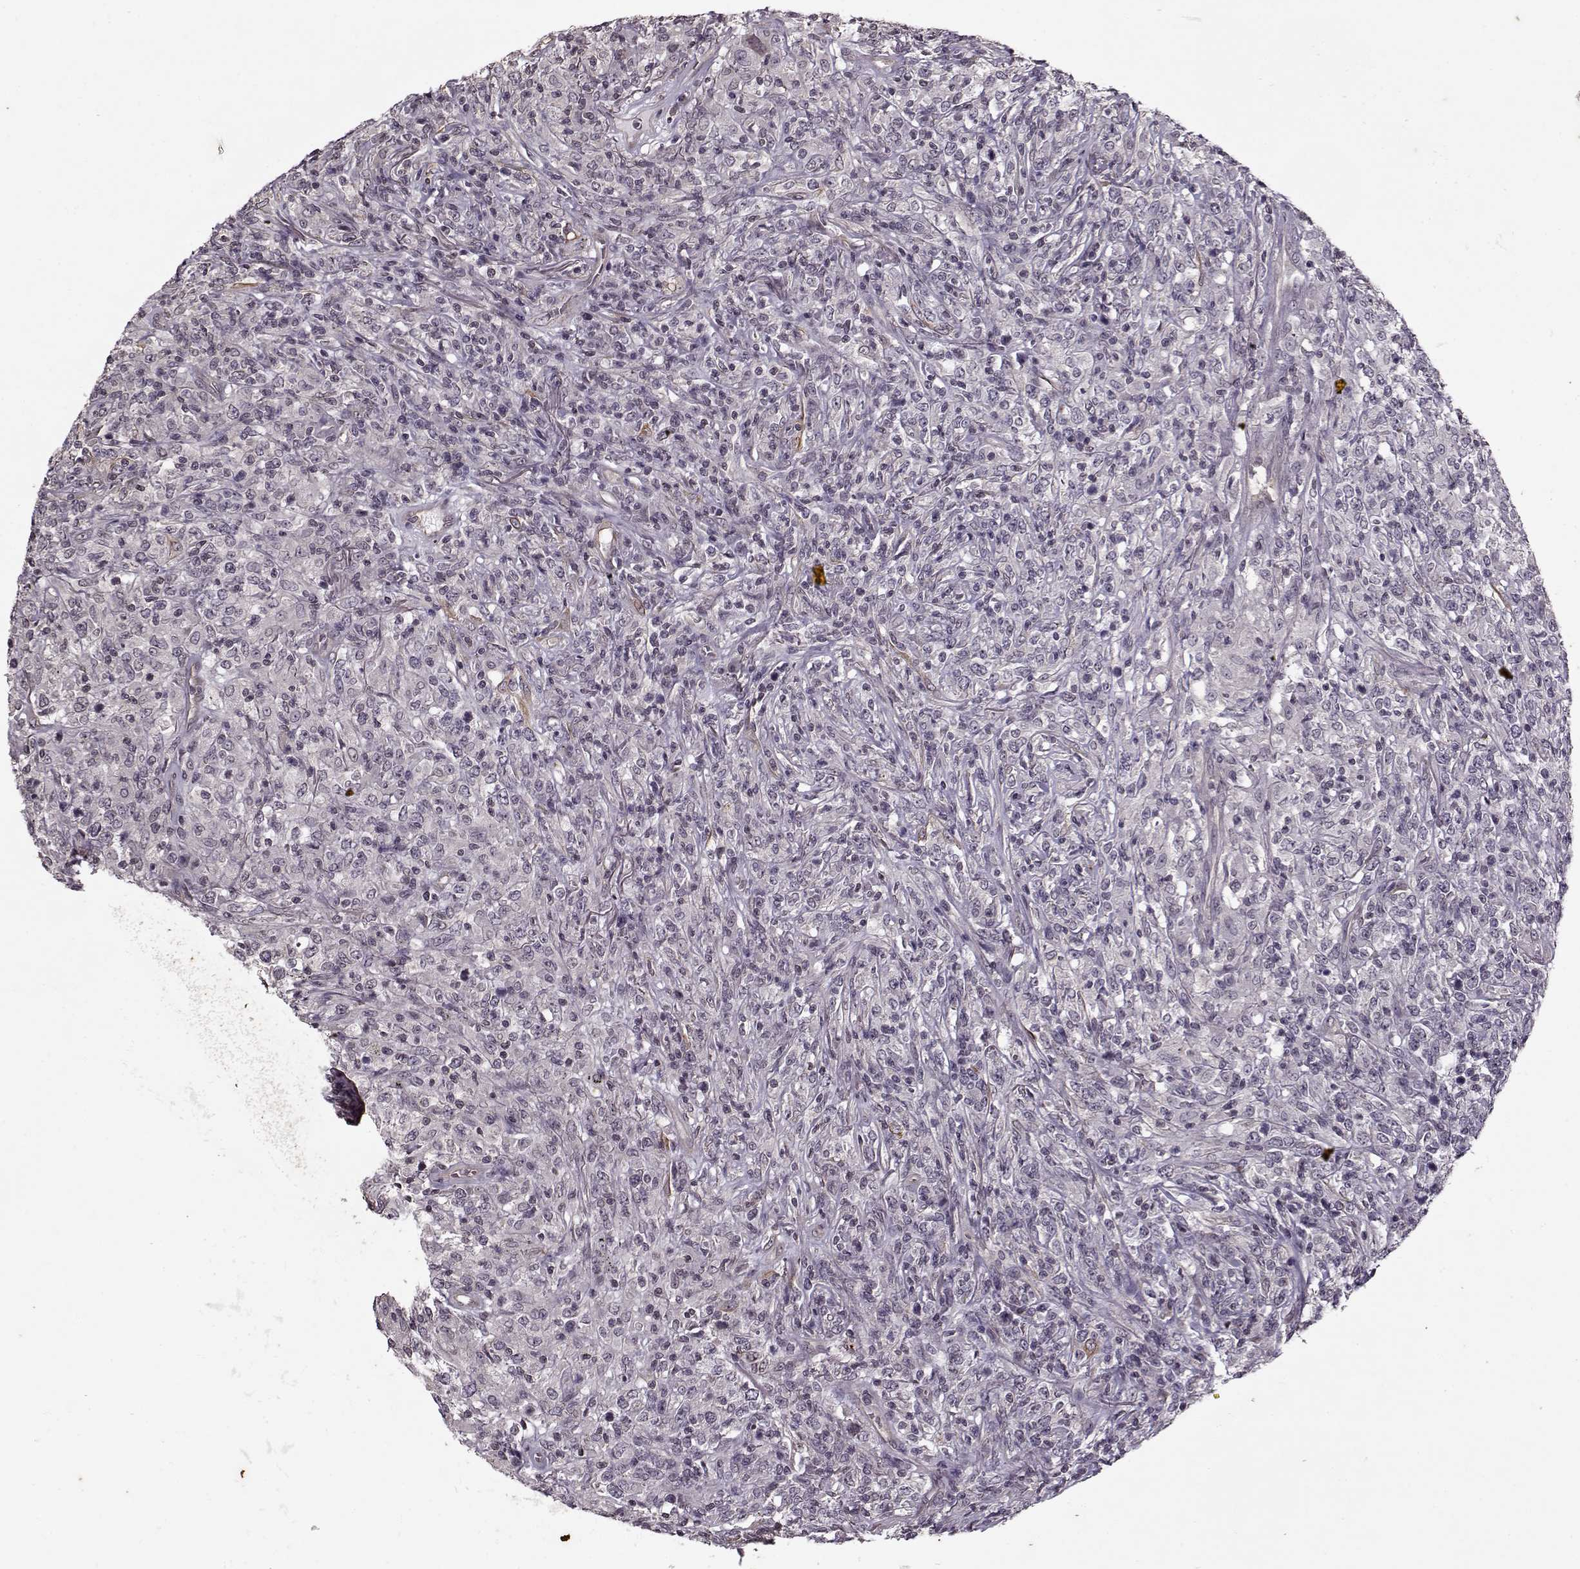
{"staining": {"intensity": "negative", "quantity": "none", "location": "none"}, "tissue": "lymphoma", "cell_type": "Tumor cells", "image_type": "cancer", "snomed": [{"axis": "morphology", "description": "Malignant lymphoma, non-Hodgkin's type, High grade"}, {"axis": "topography", "description": "Lung"}], "caption": "Histopathology image shows no significant protein staining in tumor cells of lymphoma. The staining was performed using DAB (3,3'-diaminobenzidine) to visualize the protein expression in brown, while the nuclei were stained in blue with hematoxylin (Magnification: 20x).", "gene": "KRT9", "patient": {"sex": "male", "age": 79}}